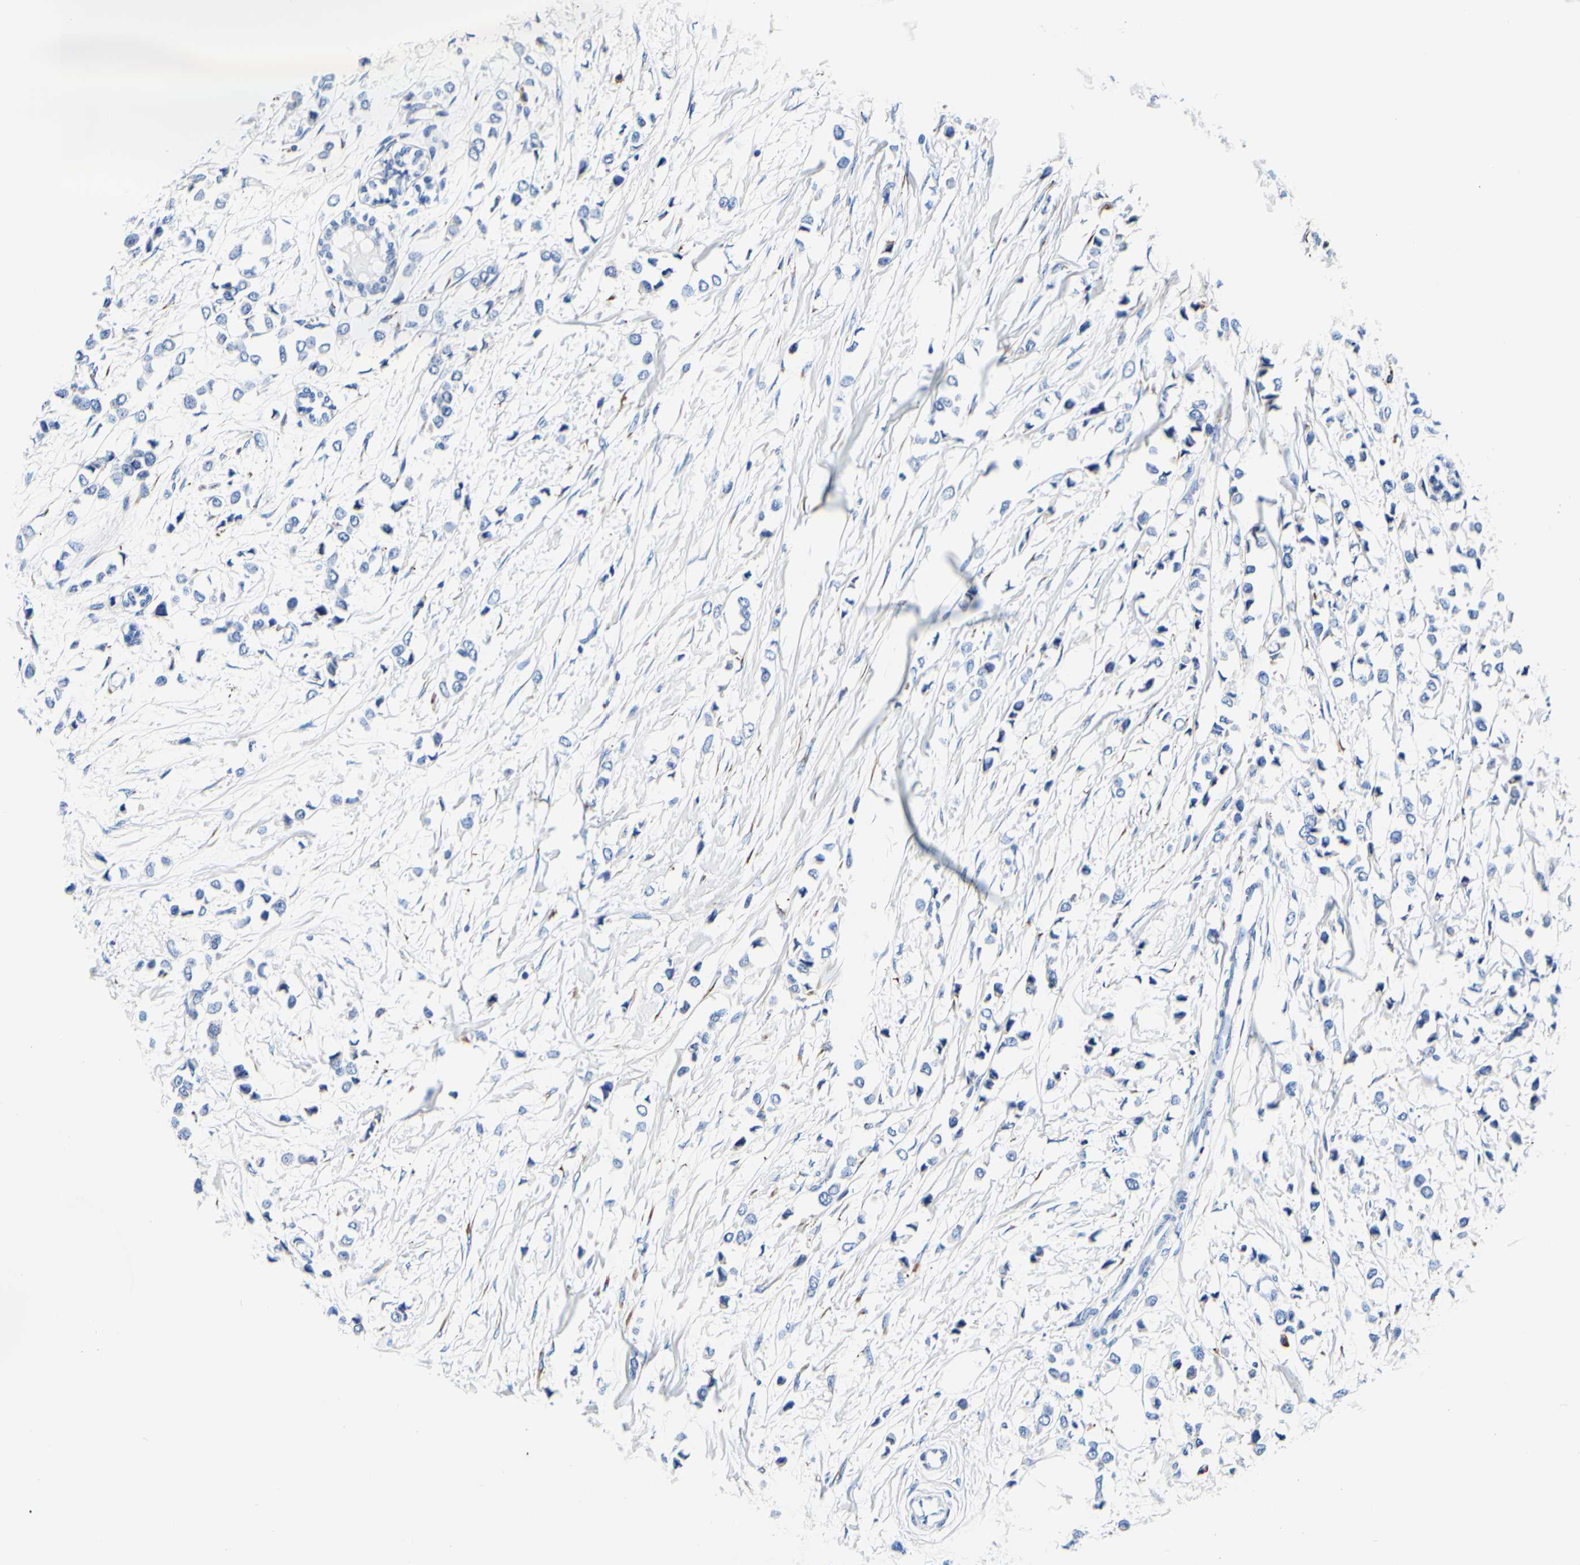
{"staining": {"intensity": "negative", "quantity": "none", "location": "none"}, "tissue": "breast cancer", "cell_type": "Tumor cells", "image_type": "cancer", "snomed": [{"axis": "morphology", "description": "Lobular carcinoma"}, {"axis": "topography", "description": "Breast"}], "caption": "Protein analysis of breast cancer (lobular carcinoma) exhibits no significant staining in tumor cells. (Stains: DAB immunohistochemistry with hematoxylin counter stain, Microscopy: brightfield microscopy at high magnification).", "gene": "P4HB", "patient": {"sex": "female", "age": 51}}